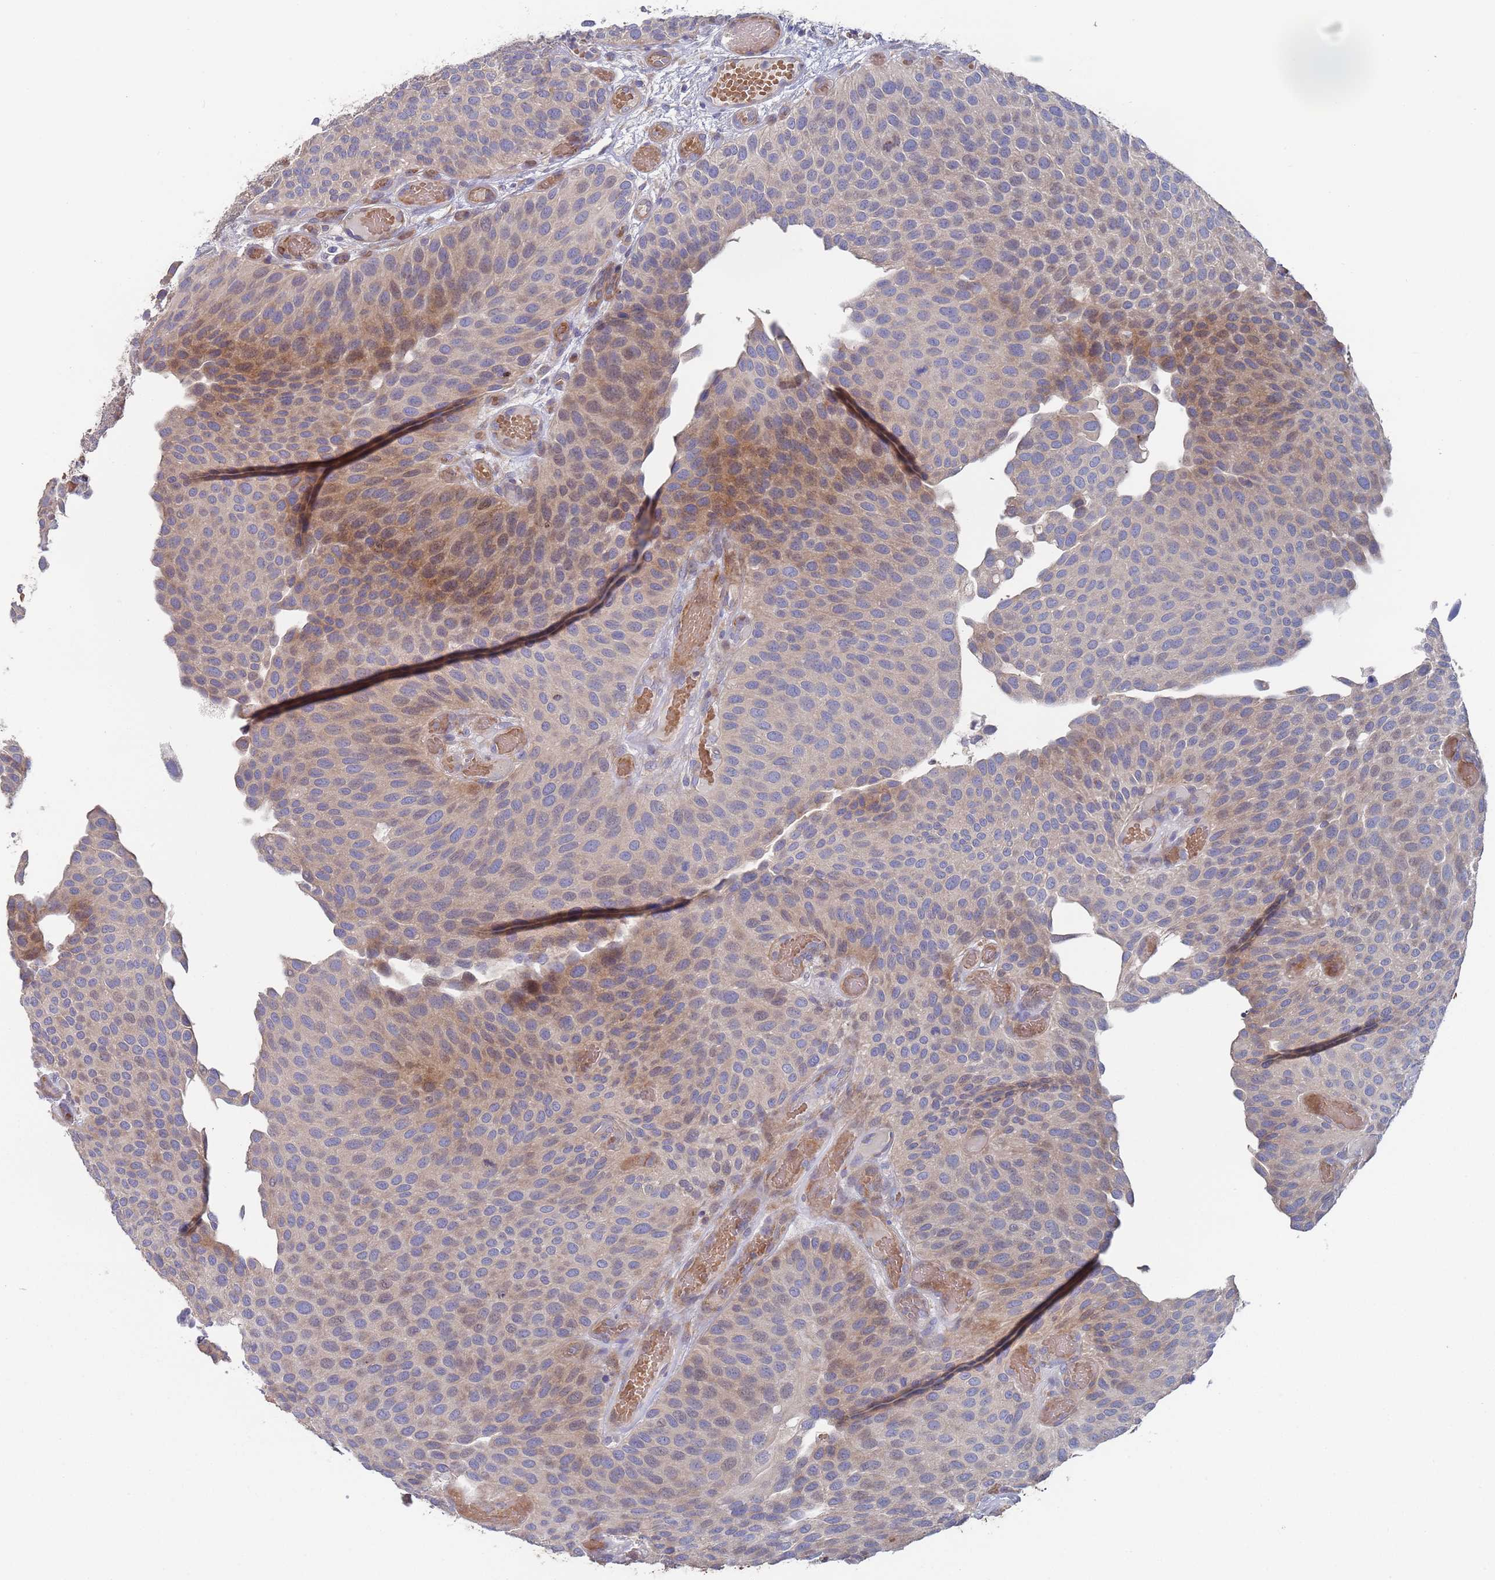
{"staining": {"intensity": "moderate", "quantity": "<25%", "location": "cytoplasmic/membranous"}, "tissue": "urothelial cancer", "cell_type": "Tumor cells", "image_type": "cancer", "snomed": [{"axis": "morphology", "description": "Urothelial carcinoma, Low grade"}, {"axis": "topography", "description": "Urinary bladder"}], "caption": "Low-grade urothelial carcinoma tissue reveals moderate cytoplasmic/membranous staining in about <25% of tumor cells, visualized by immunohistochemistry.", "gene": "MALRD1", "patient": {"sex": "male", "age": 89}}